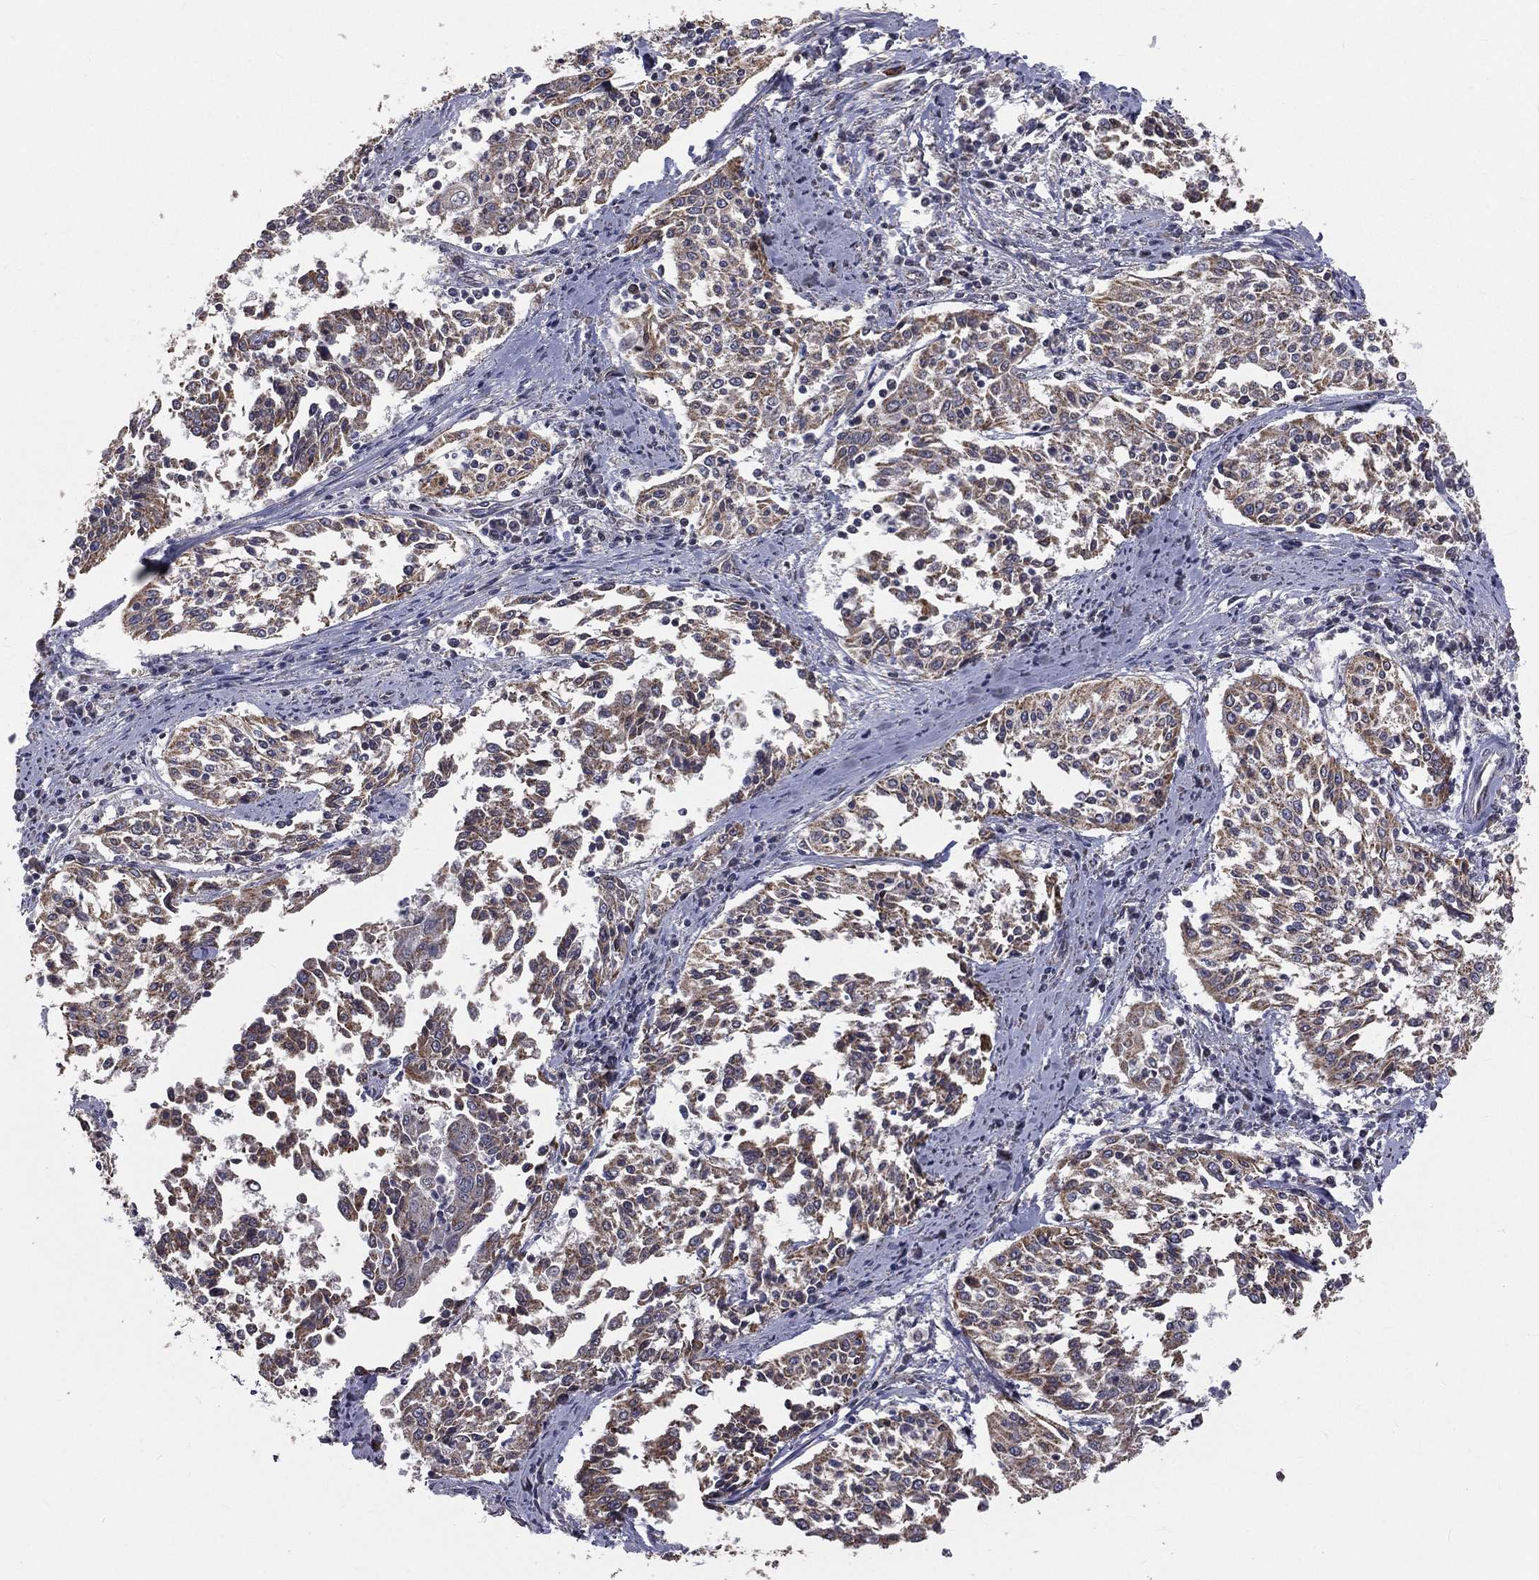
{"staining": {"intensity": "moderate", "quantity": ">75%", "location": "cytoplasmic/membranous"}, "tissue": "cervical cancer", "cell_type": "Tumor cells", "image_type": "cancer", "snomed": [{"axis": "morphology", "description": "Squamous cell carcinoma, NOS"}, {"axis": "topography", "description": "Cervix"}], "caption": "There is medium levels of moderate cytoplasmic/membranous staining in tumor cells of cervical squamous cell carcinoma, as demonstrated by immunohistochemical staining (brown color).", "gene": "MRPL46", "patient": {"sex": "female", "age": 41}}